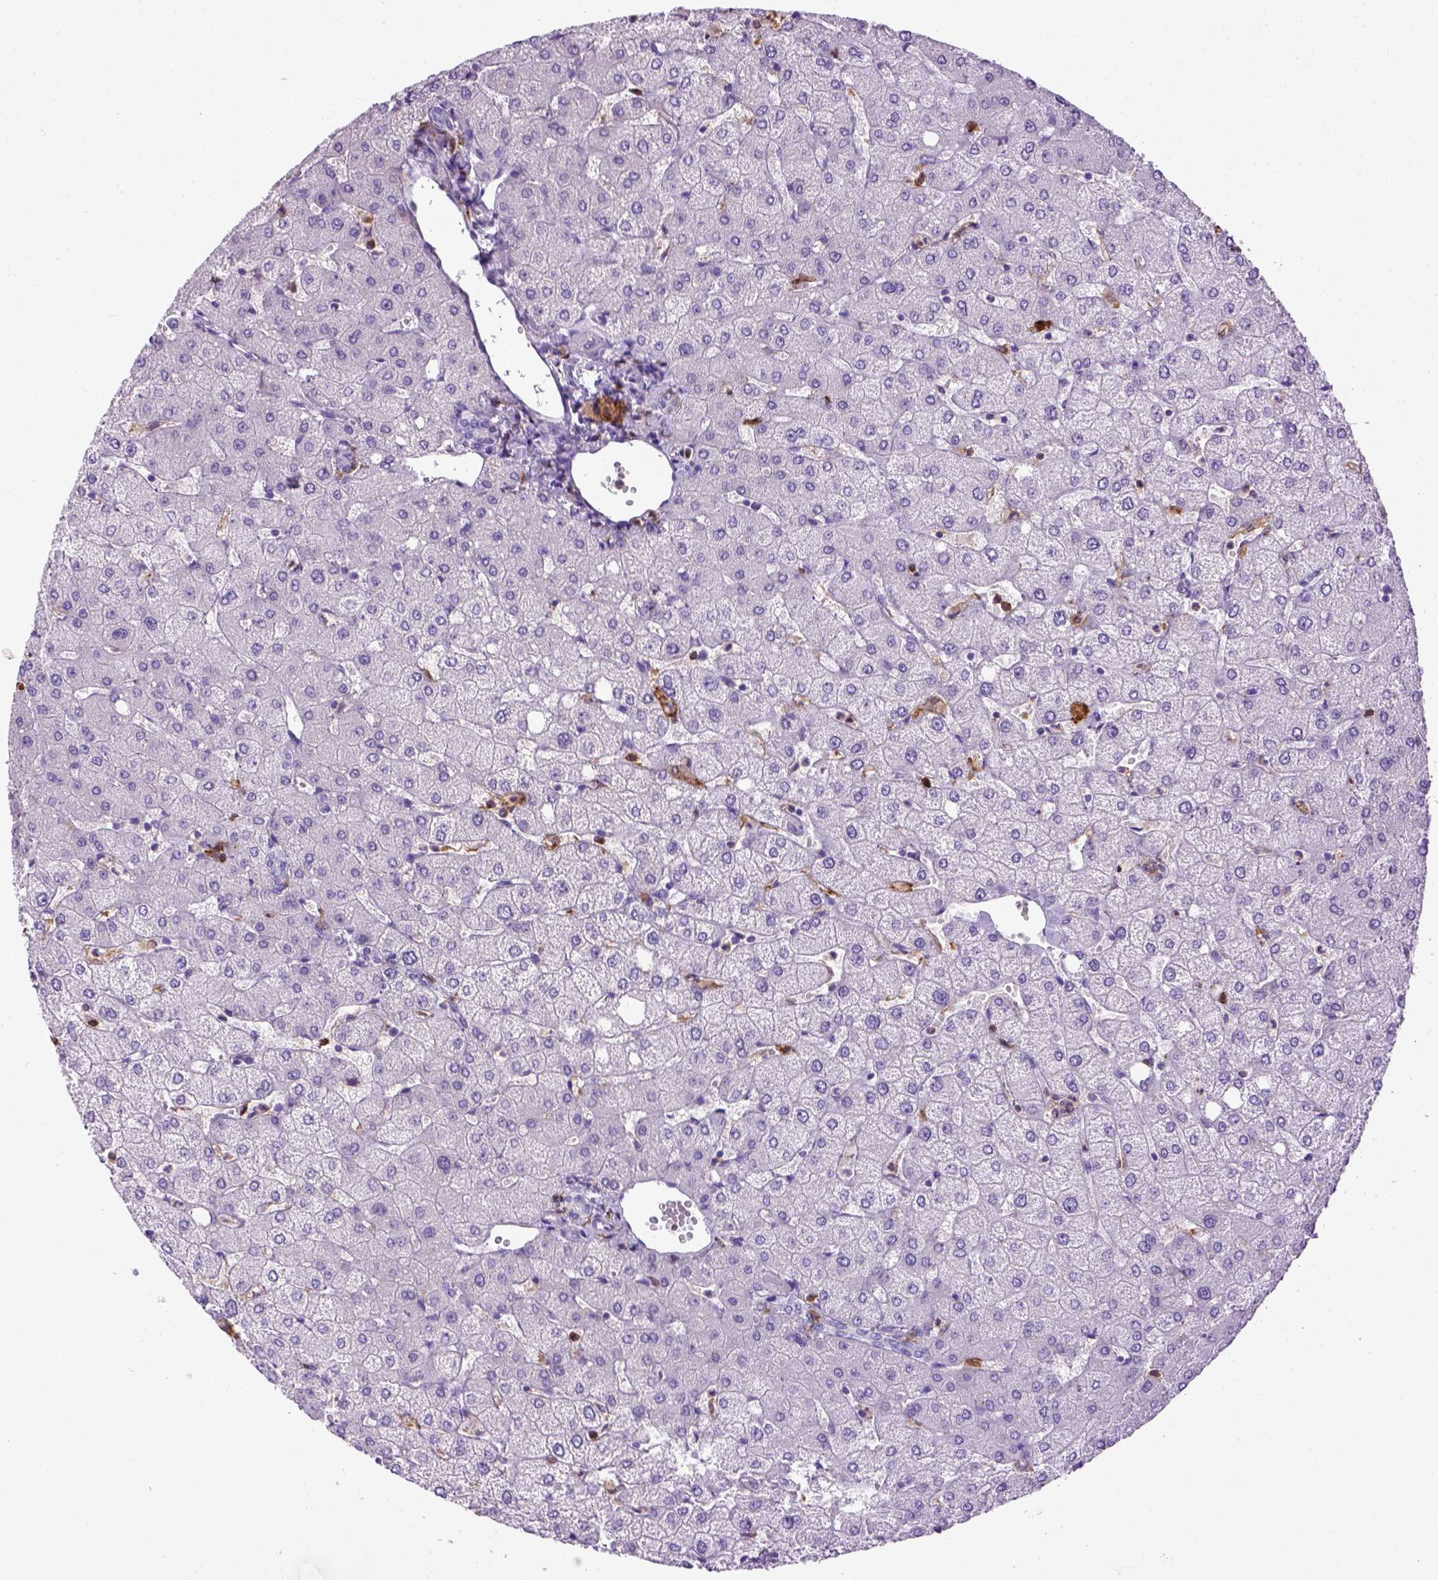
{"staining": {"intensity": "negative", "quantity": "none", "location": "none"}, "tissue": "liver", "cell_type": "Cholangiocytes", "image_type": "normal", "snomed": [{"axis": "morphology", "description": "Normal tissue, NOS"}, {"axis": "topography", "description": "Liver"}], "caption": "This is an immunohistochemistry photomicrograph of benign liver. There is no positivity in cholangiocytes.", "gene": "ITGAX", "patient": {"sex": "female", "age": 54}}